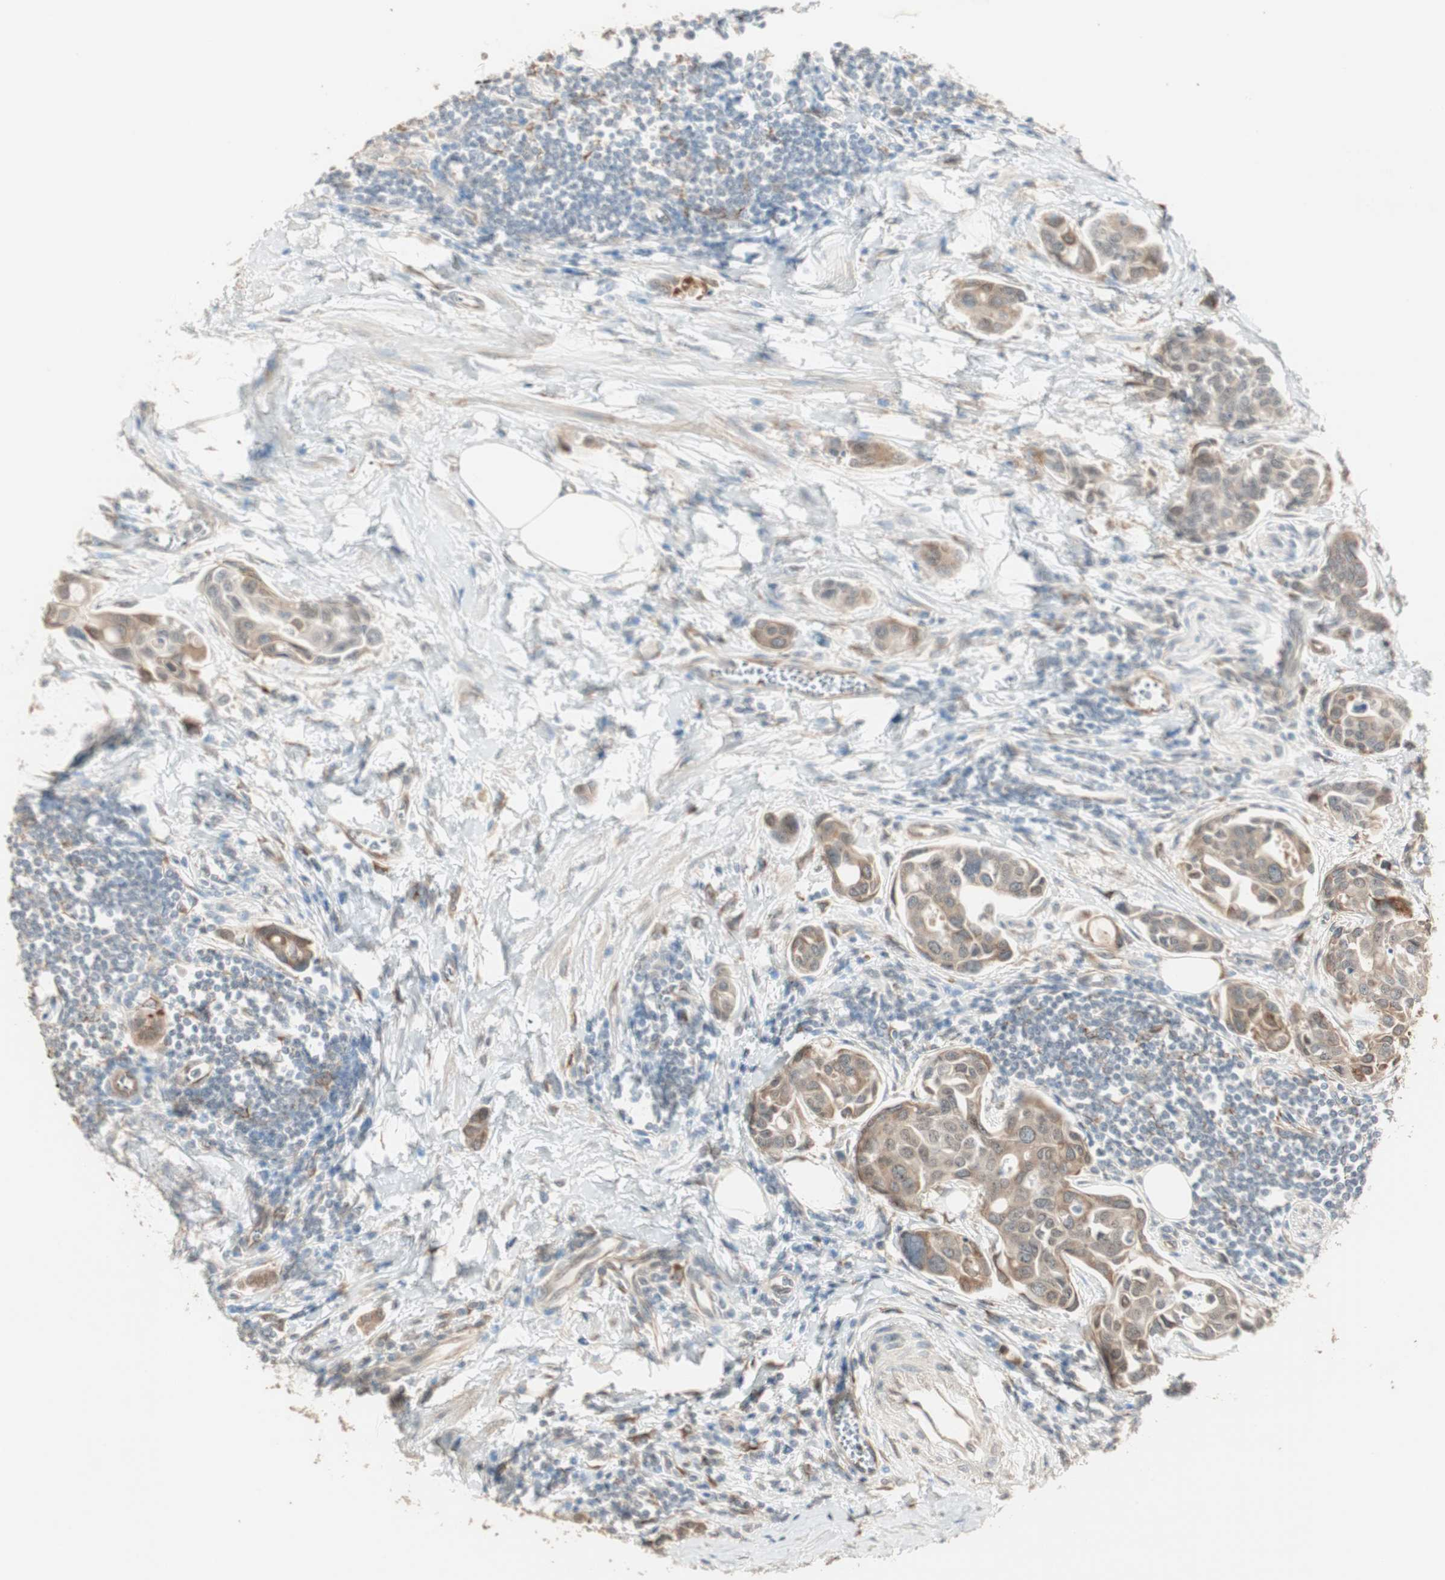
{"staining": {"intensity": "moderate", "quantity": ">75%", "location": "cytoplasmic/membranous"}, "tissue": "urothelial cancer", "cell_type": "Tumor cells", "image_type": "cancer", "snomed": [{"axis": "morphology", "description": "Urothelial carcinoma, High grade"}, {"axis": "topography", "description": "Urinary bladder"}], "caption": "Immunohistochemical staining of human high-grade urothelial carcinoma displays medium levels of moderate cytoplasmic/membranous protein positivity in about >75% of tumor cells.", "gene": "TASOR", "patient": {"sex": "male", "age": 78}}